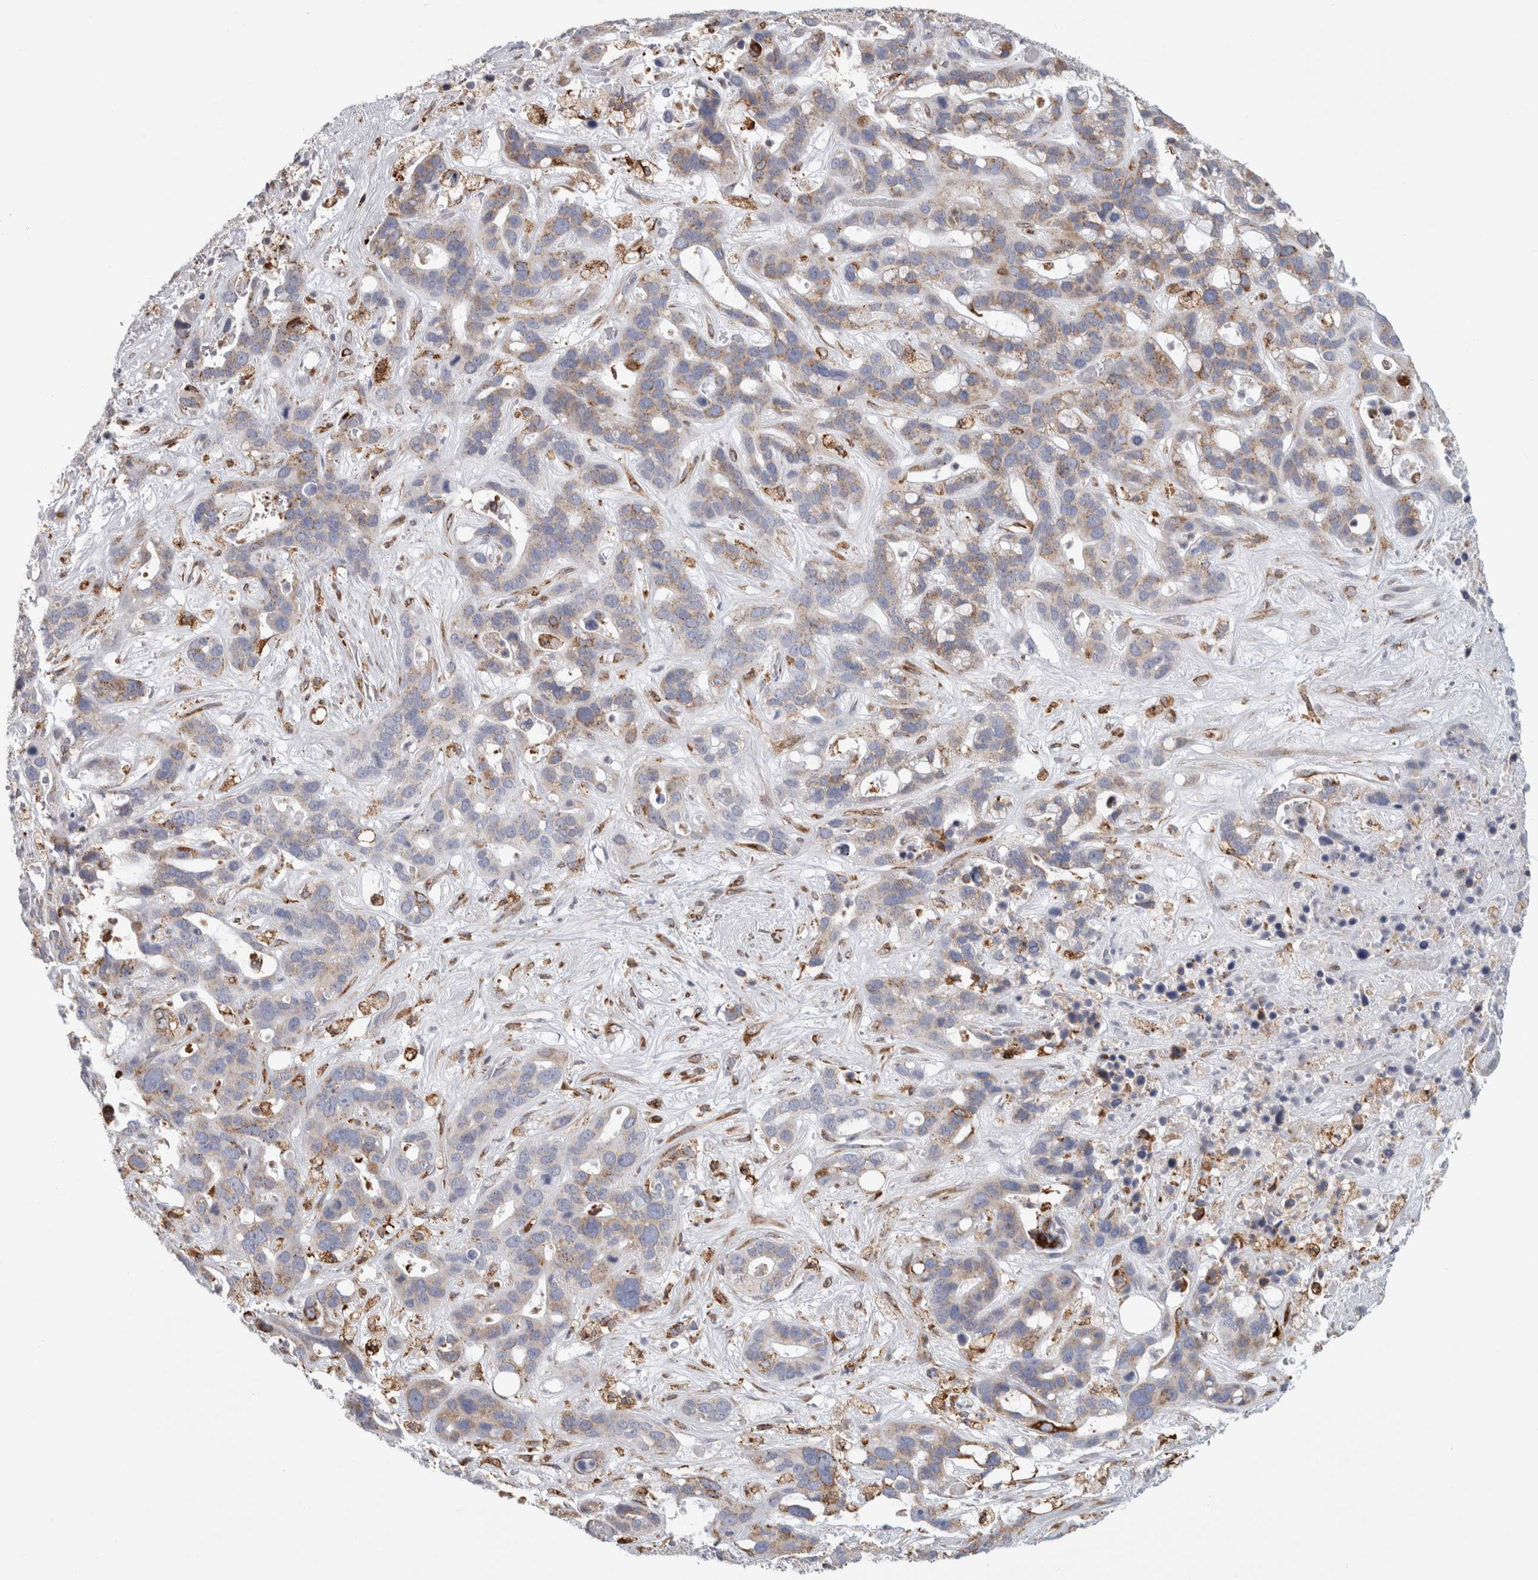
{"staining": {"intensity": "weak", "quantity": "25%-75%", "location": "cytoplasmic/membranous"}, "tissue": "liver cancer", "cell_type": "Tumor cells", "image_type": "cancer", "snomed": [{"axis": "morphology", "description": "Cholangiocarcinoma"}, {"axis": "topography", "description": "Liver"}], "caption": "Immunohistochemical staining of liver cancer (cholangiocarcinoma) reveals low levels of weak cytoplasmic/membranous staining in about 25%-75% of tumor cells. The protein of interest is stained brown, and the nuclei are stained in blue (DAB IHC with brightfield microscopy, high magnification).", "gene": "MCFD2", "patient": {"sex": "female", "age": 65}}